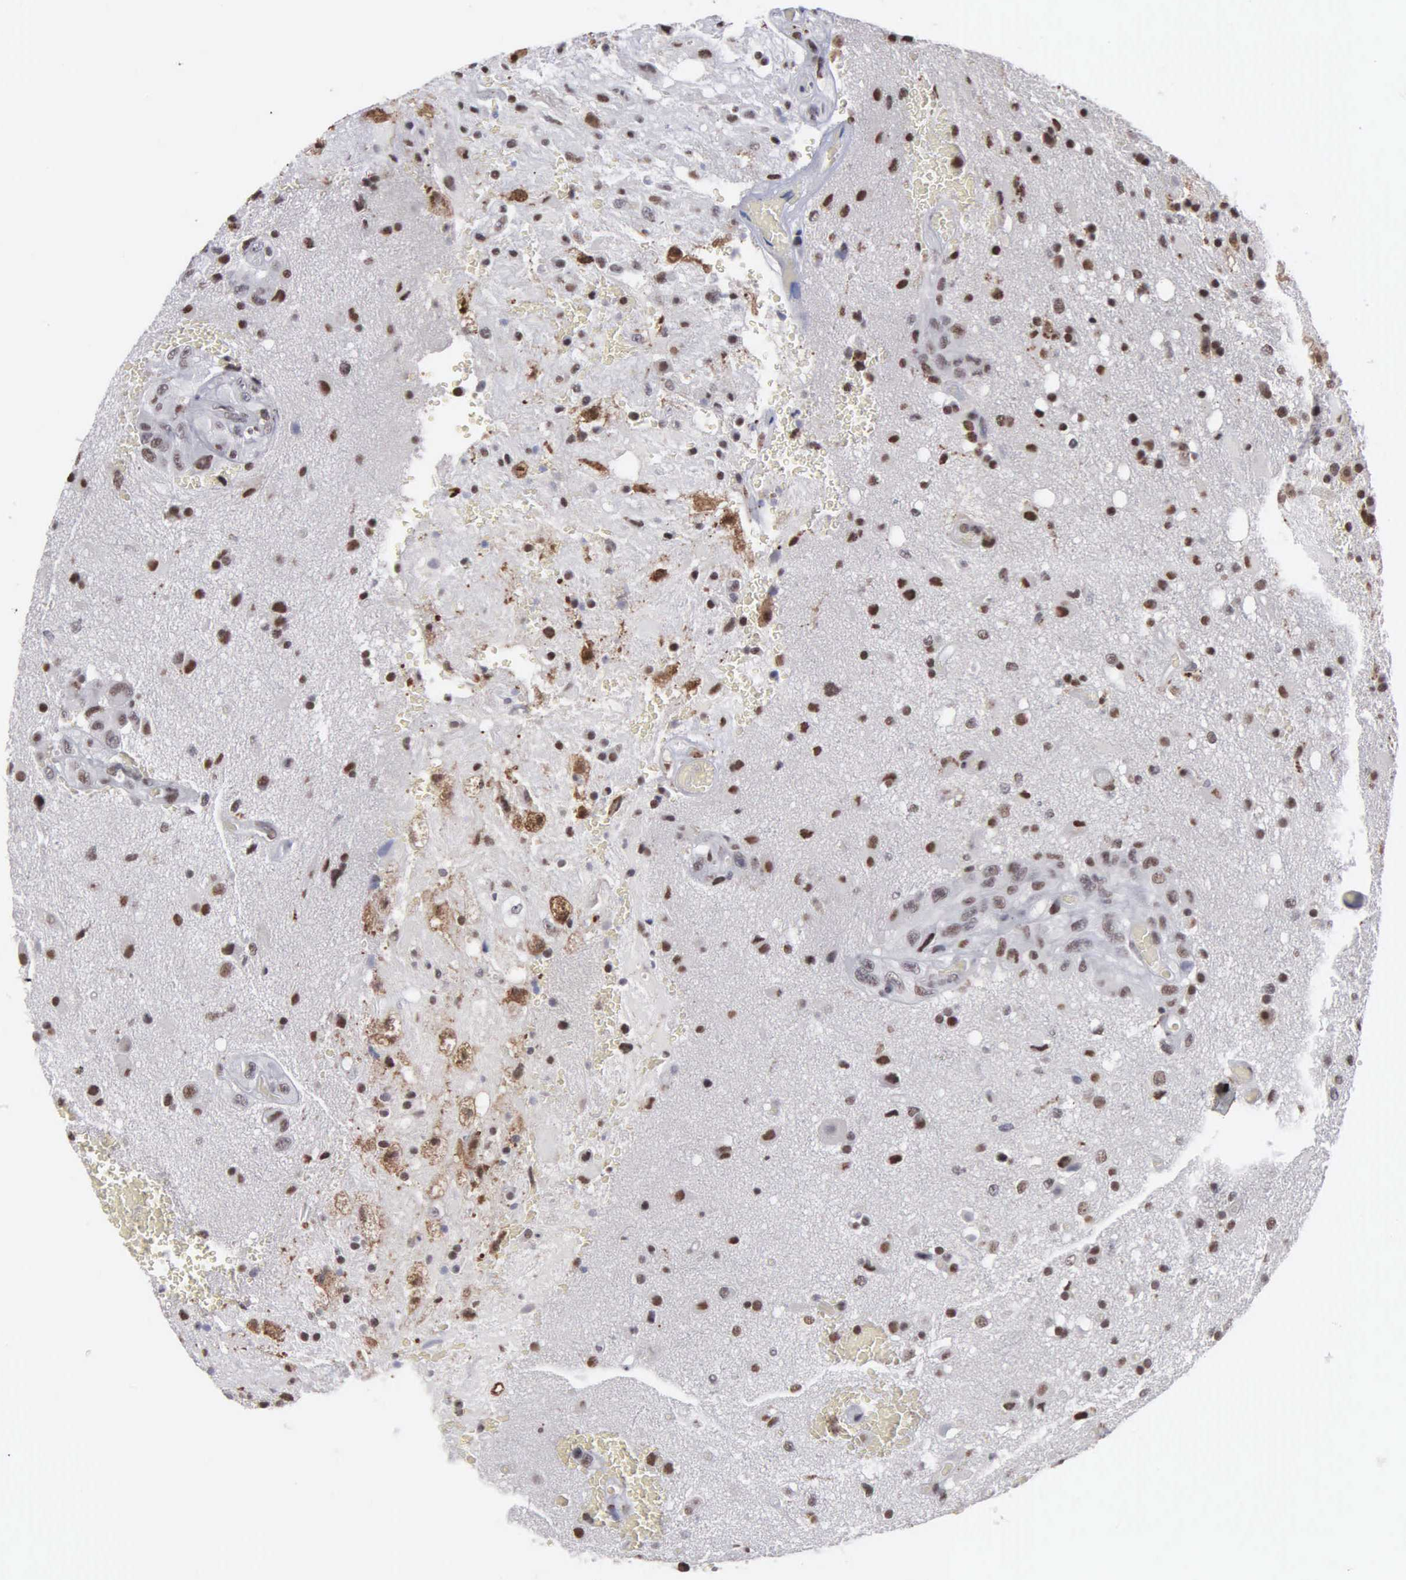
{"staining": {"intensity": "moderate", "quantity": "25%-75%", "location": "cytoplasmic/membranous,nuclear"}, "tissue": "glioma", "cell_type": "Tumor cells", "image_type": "cancer", "snomed": [{"axis": "morphology", "description": "Glioma, malignant, High grade"}, {"axis": "topography", "description": "Brain"}], "caption": "There is medium levels of moderate cytoplasmic/membranous and nuclear expression in tumor cells of malignant glioma (high-grade), as demonstrated by immunohistochemical staining (brown color).", "gene": "KIAA0586", "patient": {"sex": "male", "age": 48}}